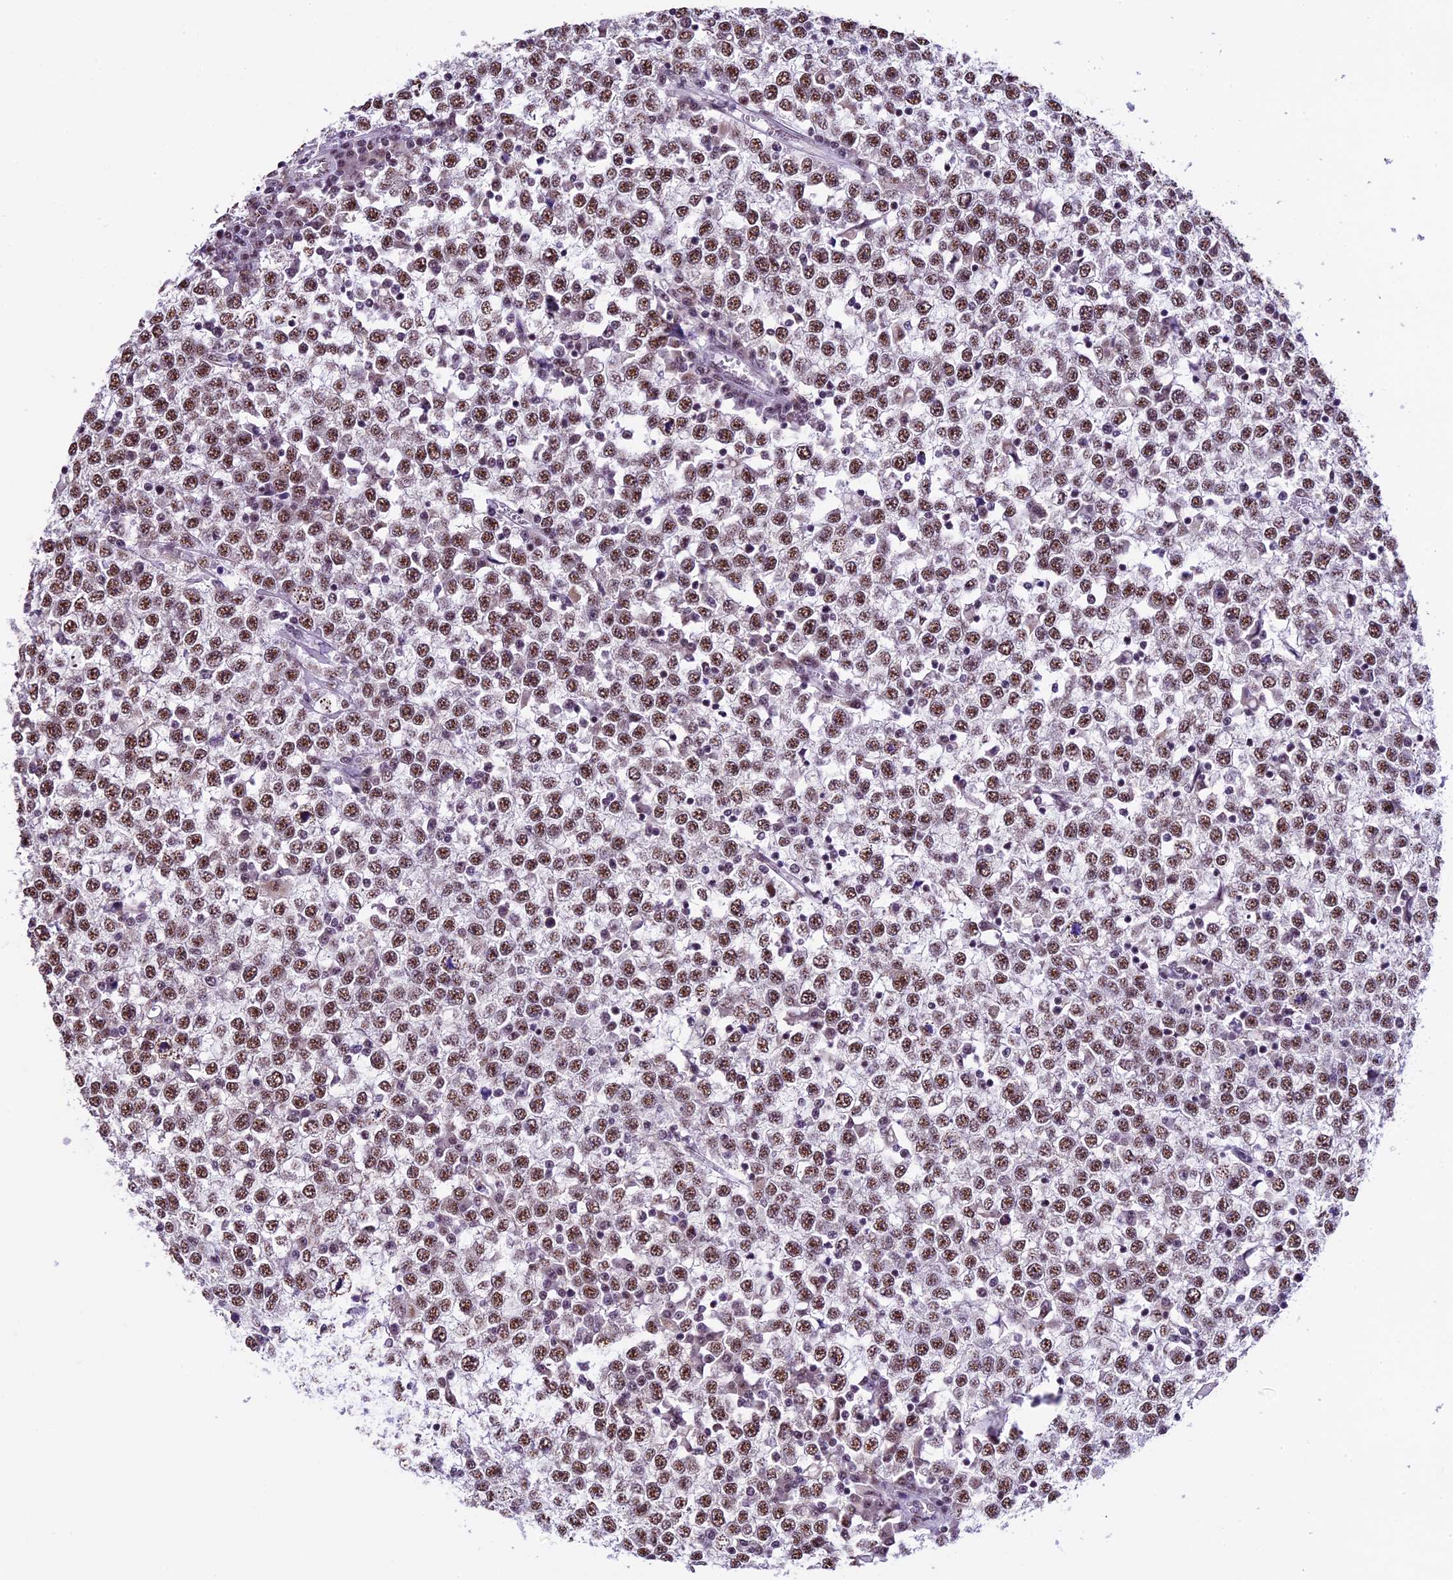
{"staining": {"intensity": "moderate", "quantity": ">75%", "location": "nuclear"}, "tissue": "testis cancer", "cell_type": "Tumor cells", "image_type": "cancer", "snomed": [{"axis": "morphology", "description": "Seminoma, NOS"}, {"axis": "topography", "description": "Testis"}], "caption": "Testis seminoma tissue reveals moderate nuclear positivity in about >75% of tumor cells, visualized by immunohistochemistry.", "gene": "CARS2", "patient": {"sex": "male", "age": 65}}